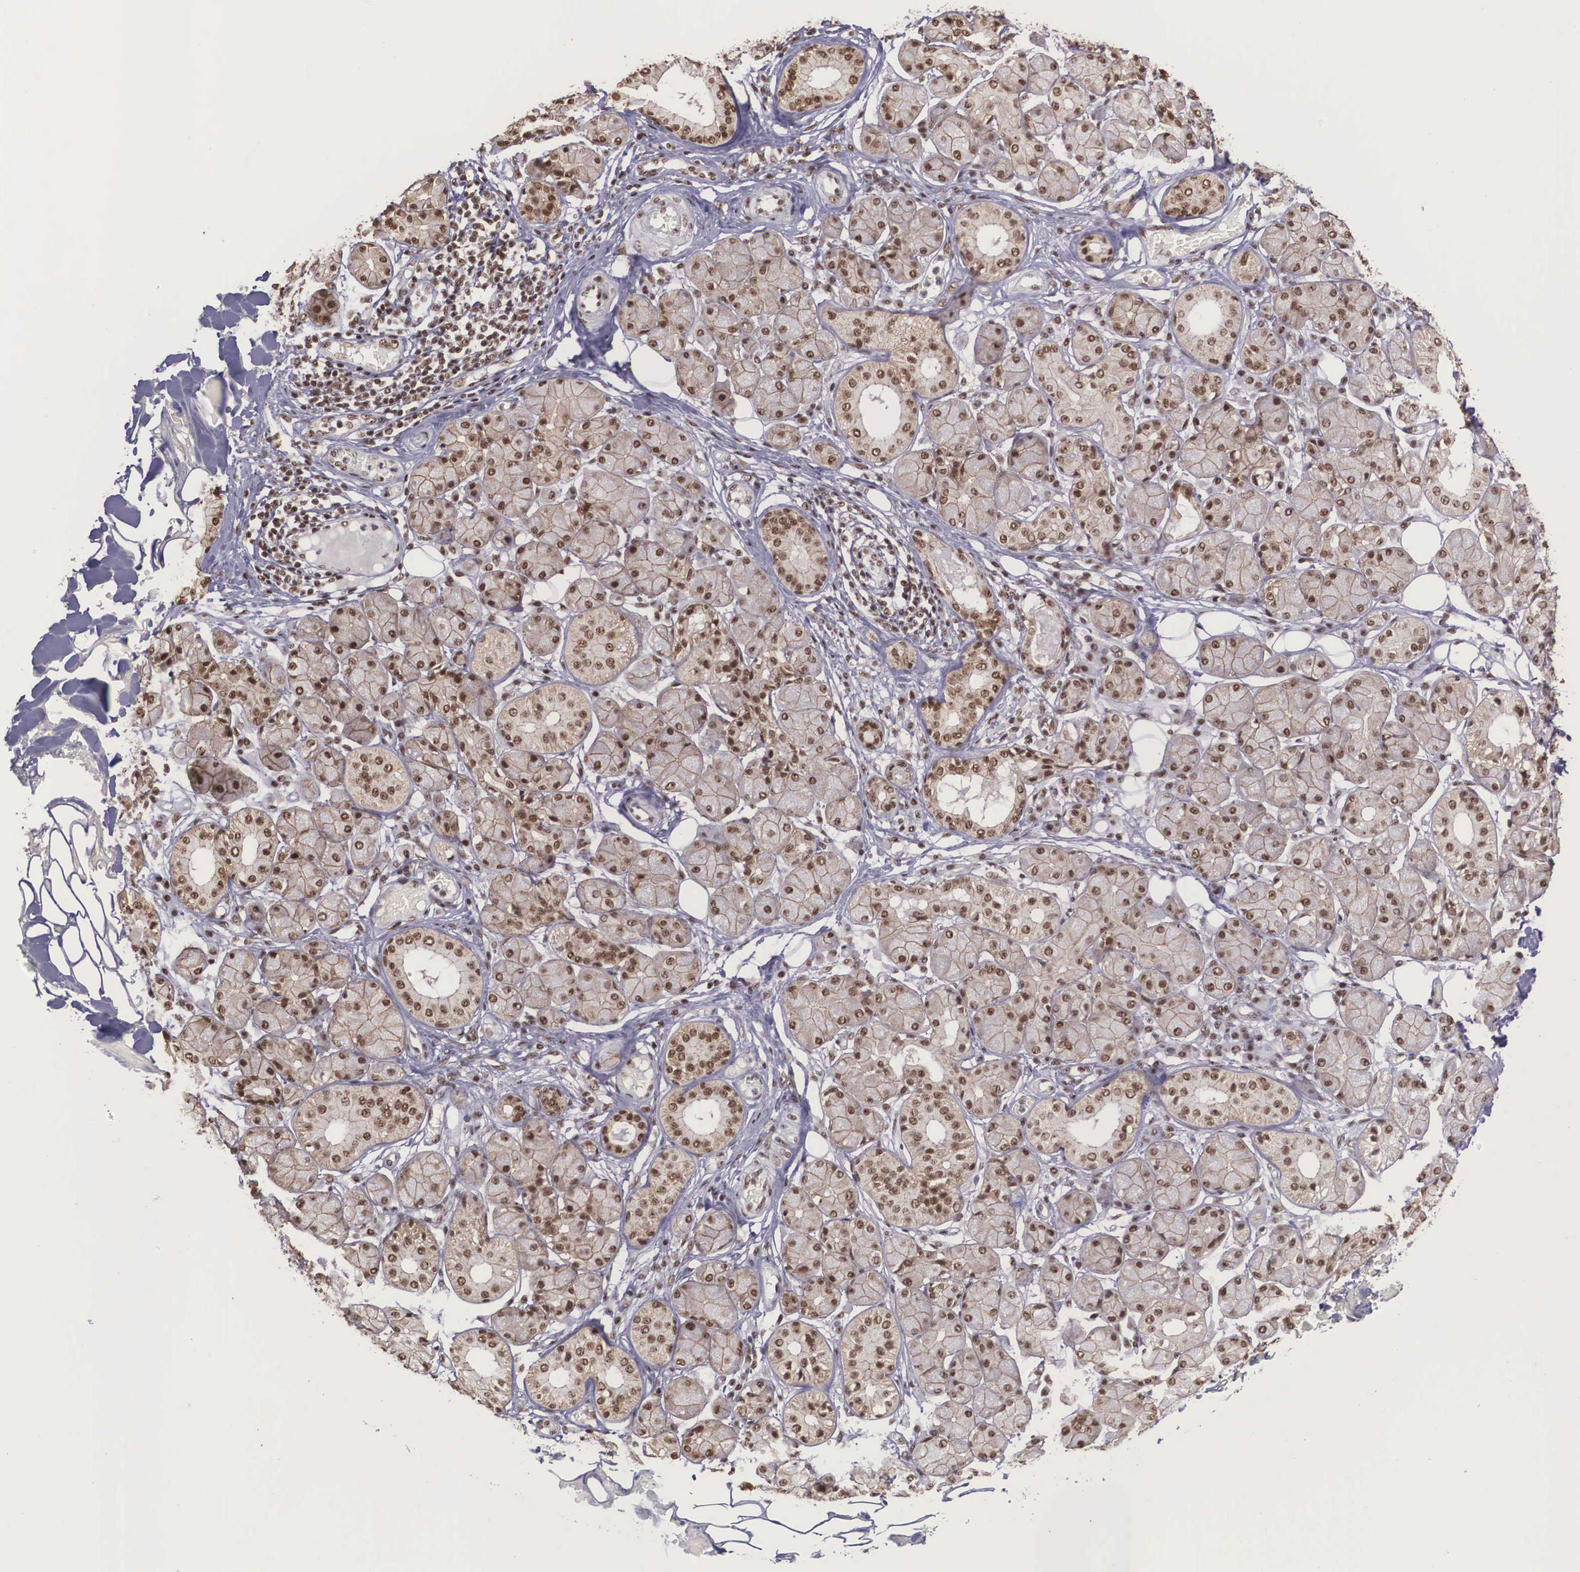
{"staining": {"intensity": "moderate", "quantity": ">75%", "location": "cytoplasmic/membranous,nuclear"}, "tissue": "salivary gland", "cell_type": "Glandular cells", "image_type": "normal", "snomed": [{"axis": "morphology", "description": "Normal tissue, NOS"}, {"axis": "topography", "description": "Salivary gland"}, {"axis": "topography", "description": "Peripheral nerve tissue"}], "caption": "This photomicrograph reveals immunohistochemistry (IHC) staining of unremarkable human salivary gland, with medium moderate cytoplasmic/membranous,nuclear expression in approximately >75% of glandular cells.", "gene": "POLR2F", "patient": {"sex": "male", "age": 62}}